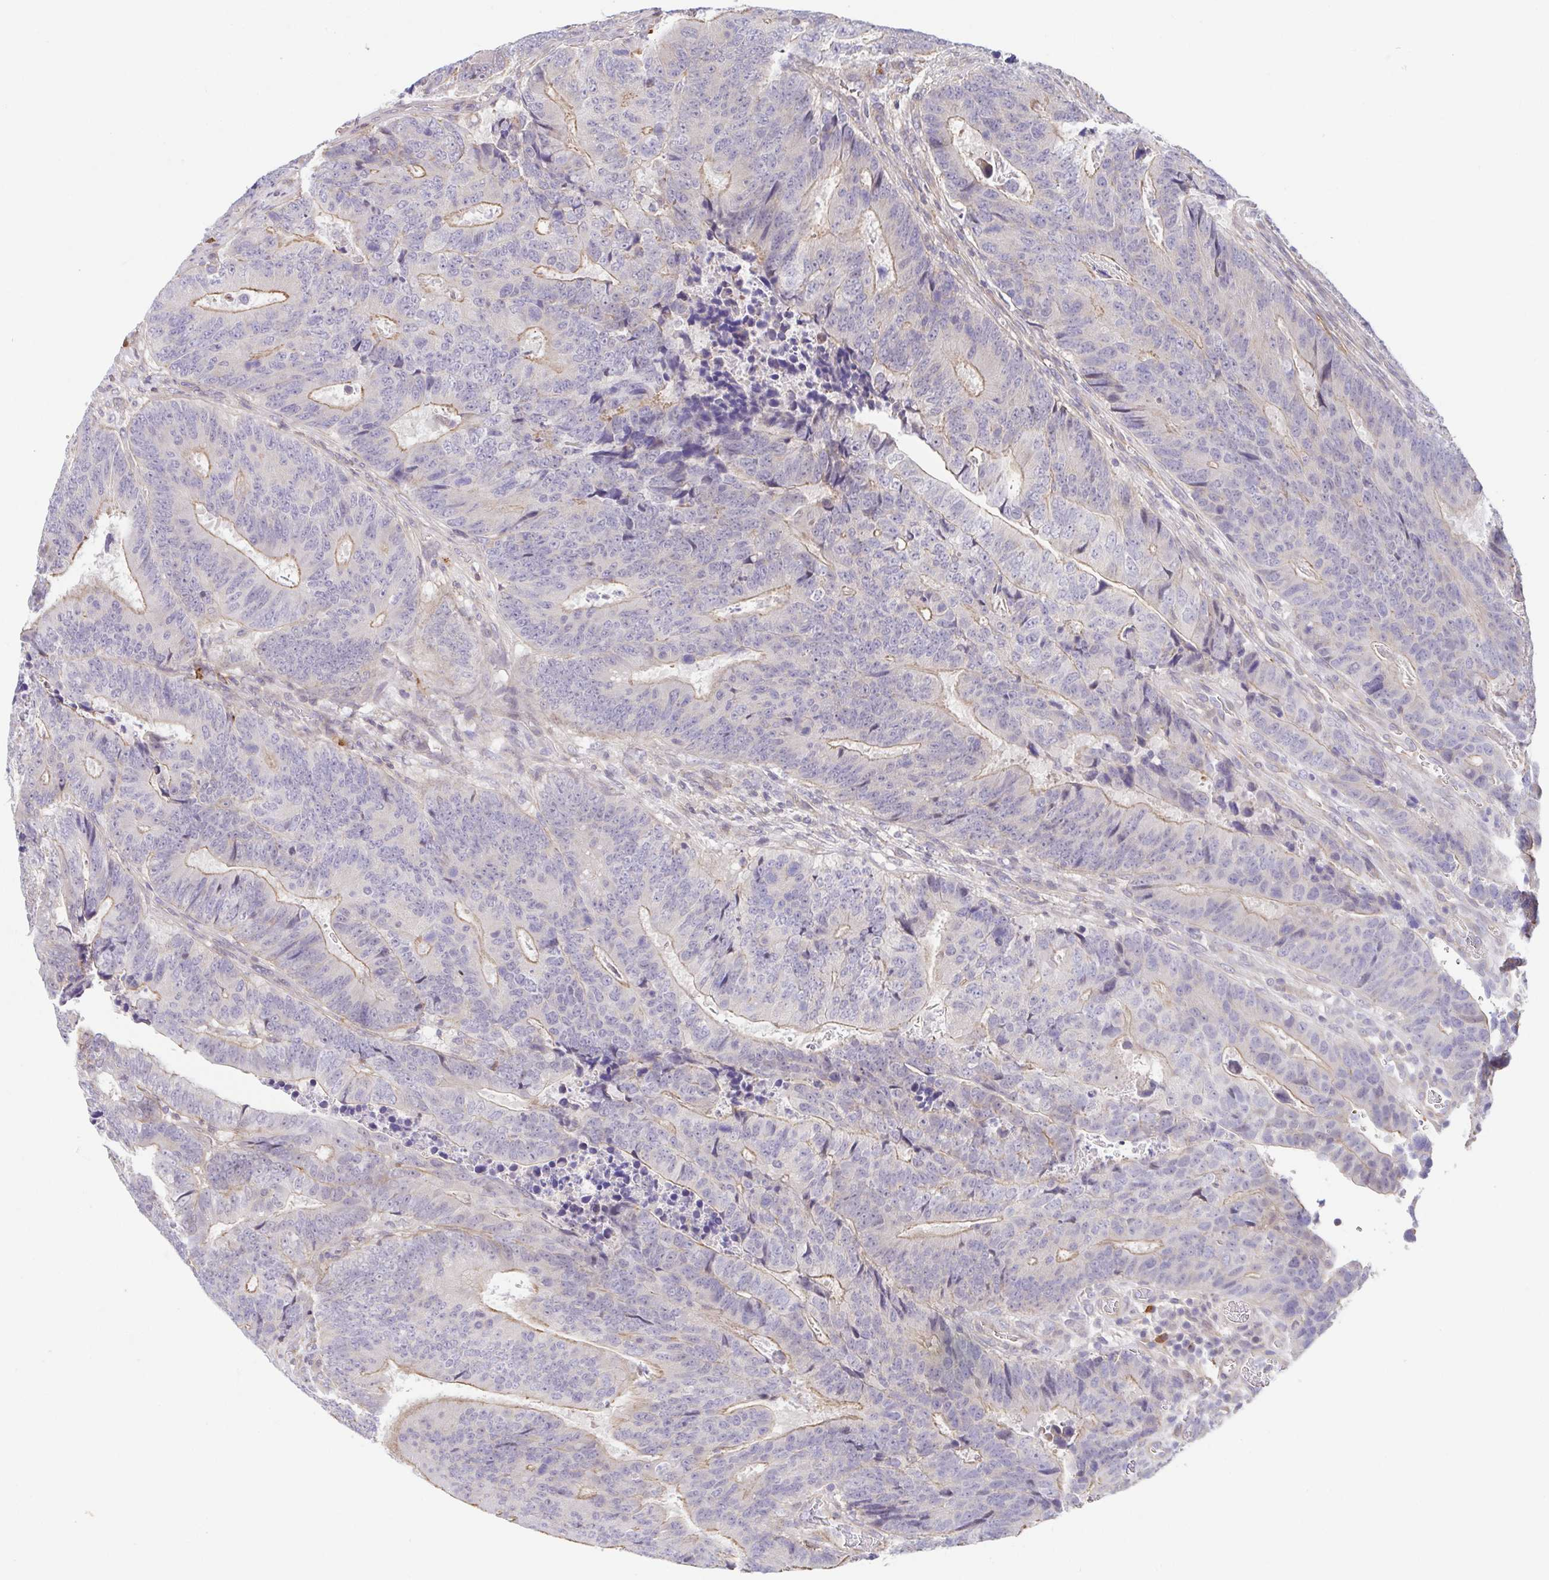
{"staining": {"intensity": "weak", "quantity": "25%-75%", "location": "cytoplasmic/membranous"}, "tissue": "colorectal cancer", "cell_type": "Tumor cells", "image_type": "cancer", "snomed": [{"axis": "morphology", "description": "Adenocarcinoma, NOS"}, {"axis": "topography", "description": "Colon"}], "caption": "Protein staining by immunohistochemistry (IHC) displays weak cytoplasmic/membranous staining in about 25%-75% of tumor cells in colorectal cancer.", "gene": "PREPL", "patient": {"sex": "female", "age": 48}}